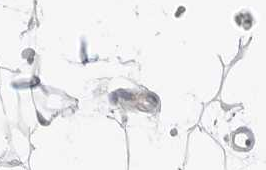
{"staining": {"intensity": "negative", "quantity": "none", "location": "none"}, "tissue": "adipose tissue", "cell_type": "Adipocytes", "image_type": "normal", "snomed": [{"axis": "morphology", "description": "Normal tissue, NOS"}, {"axis": "topography", "description": "Breast"}], "caption": "The photomicrograph exhibits no staining of adipocytes in normal adipose tissue.", "gene": "IQCC", "patient": {"sex": "female", "age": 23}}